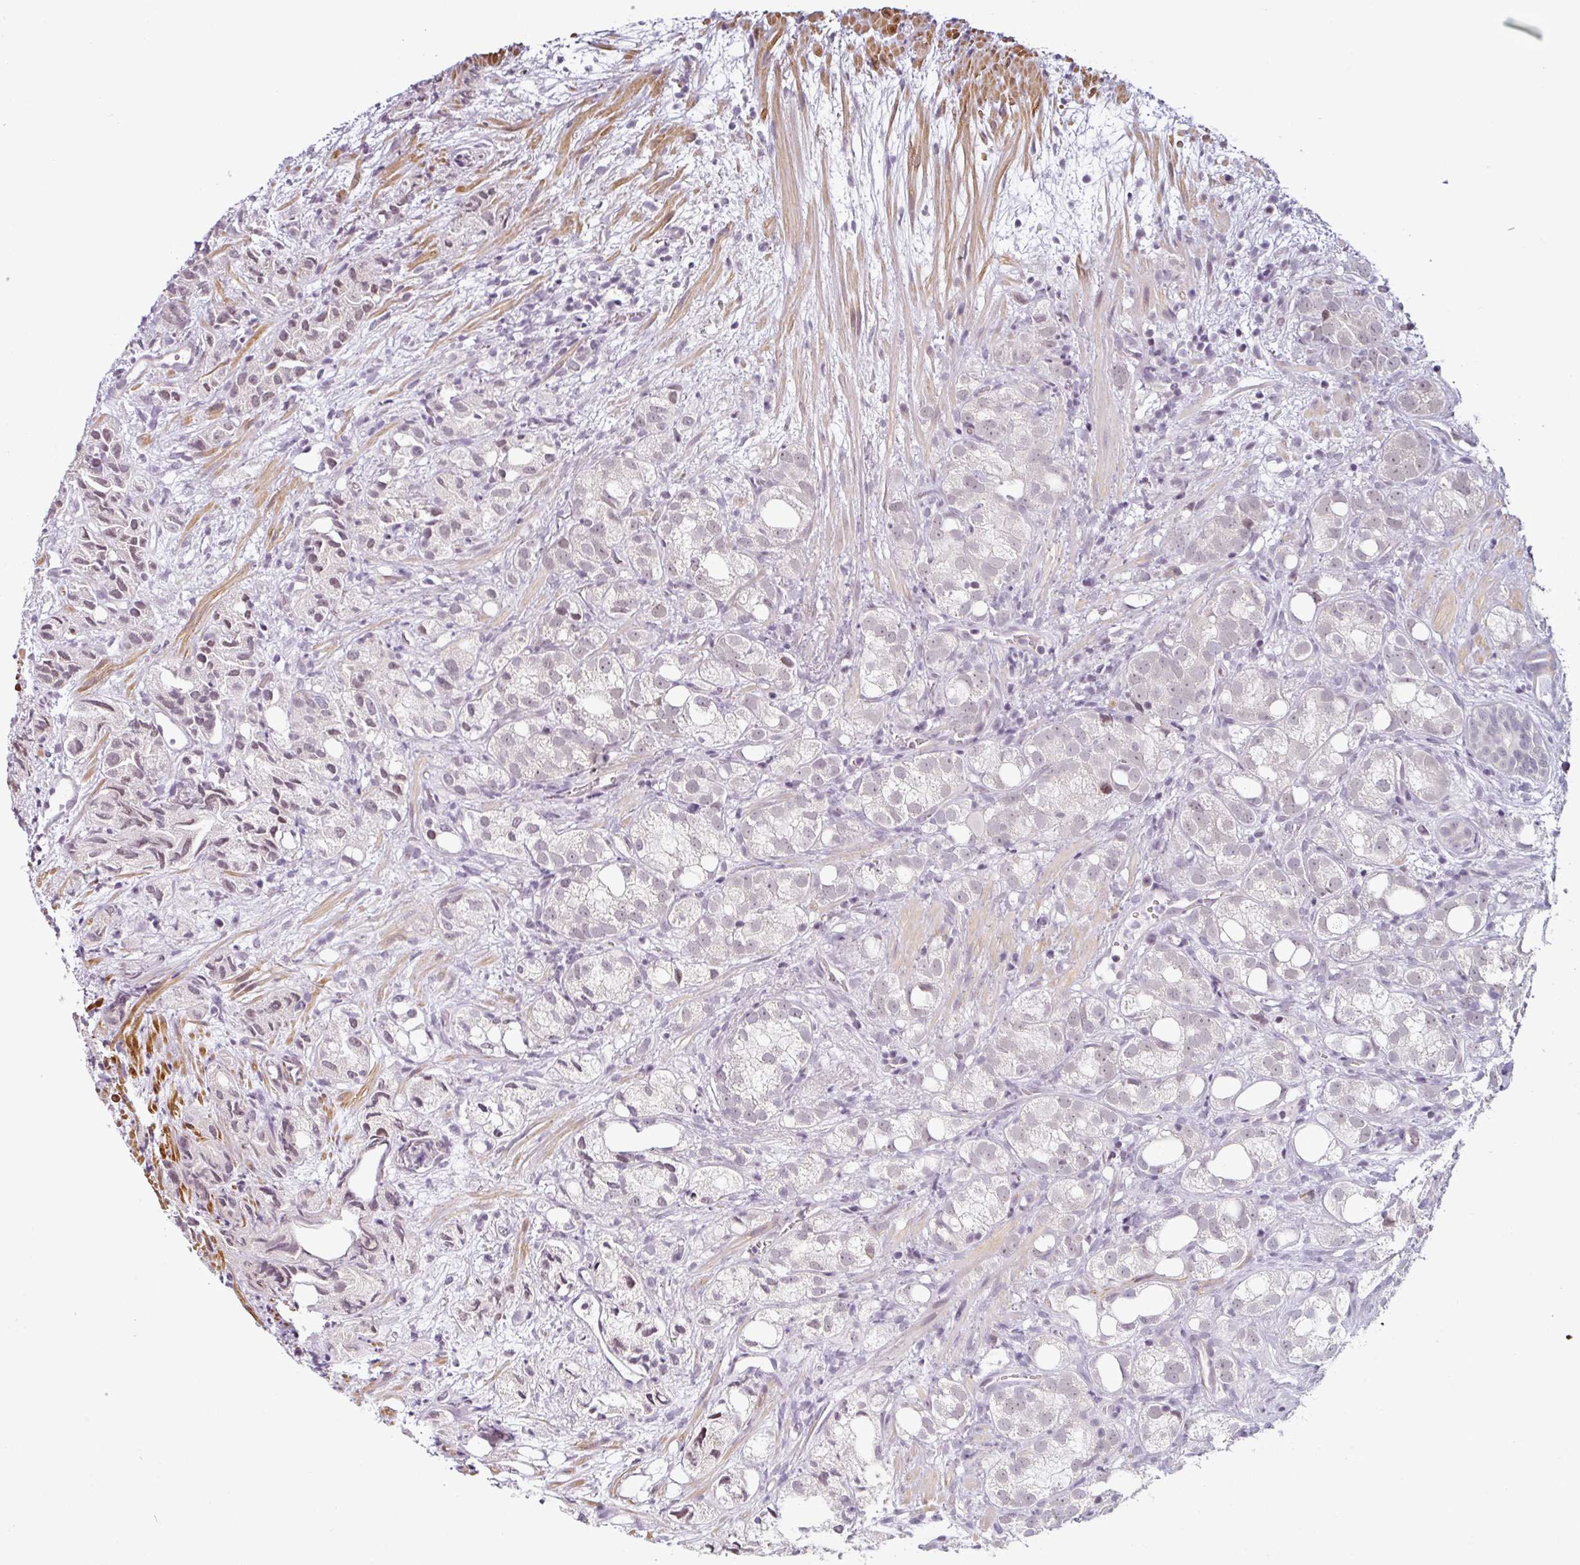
{"staining": {"intensity": "weak", "quantity": "<25%", "location": "nuclear"}, "tissue": "prostate cancer", "cell_type": "Tumor cells", "image_type": "cancer", "snomed": [{"axis": "morphology", "description": "Adenocarcinoma, High grade"}, {"axis": "topography", "description": "Prostate"}], "caption": "High magnification brightfield microscopy of prostate cancer (adenocarcinoma (high-grade)) stained with DAB (3,3'-diaminobenzidine) (brown) and counterstained with hematoxylin (blue): tumor cells show no significant positivity. The staining is performed using DAB (3,3'-diaminobenzidine) brown chromogen with nuclei counter-stained in using hematoxylin.", "gene": "OR52D1", "patient": {"sex": "male", "age": 82}}